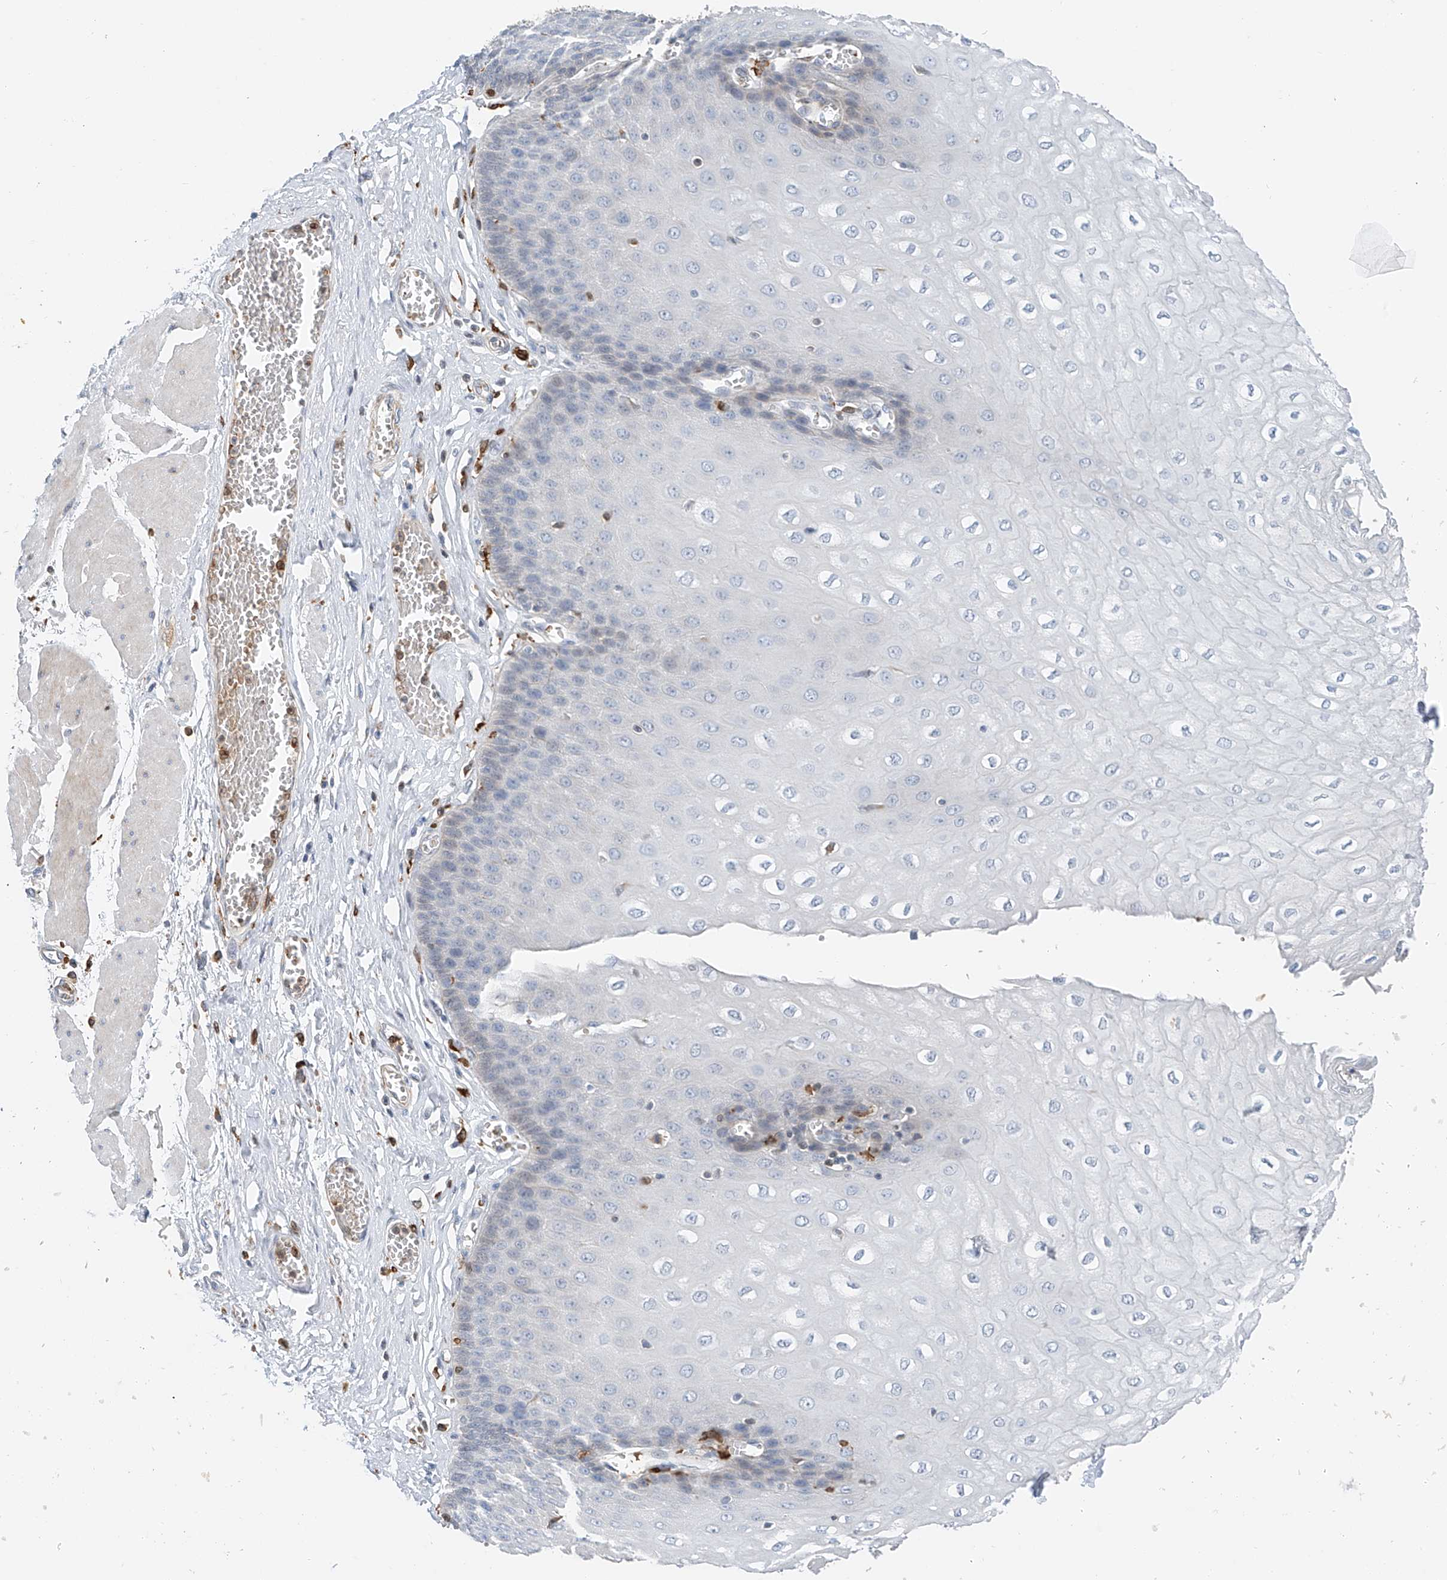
{"staining": {"intensity": "negative", "quantity": "none", "location": "none"}, "tissue": "esophagus", "cell_type": "Squamous epithelial cells", "image_type": "normal", "snomed": [{"axis": "morphology", "description": "Normal tissue, NOS"}, {"axis": "topography", "description": "Esophagus"}], "caption": "Immunohistochemistry (IHC) micrograph of unremarkable esophagus: esophagus stained with DAB displays no significant protein staining in squamous epithelial cells.", "gene": "TBXAS1", "patient": {"sex": "male", "age": 60}}